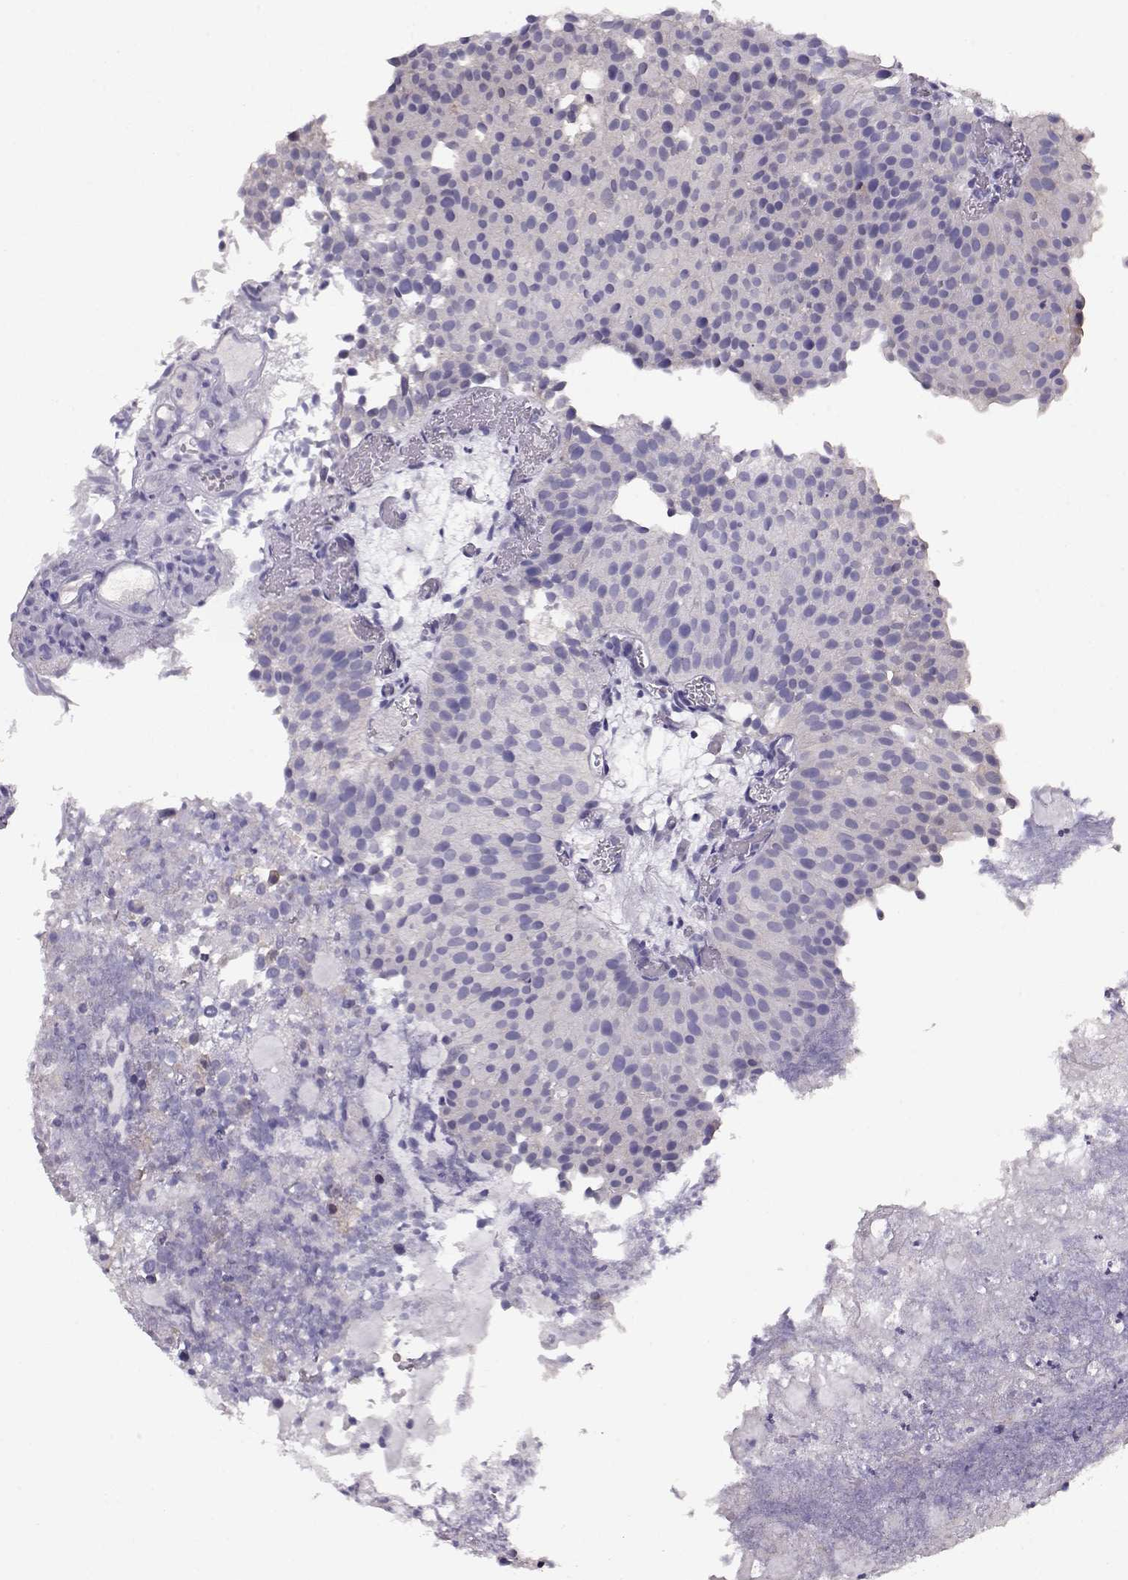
{"staining": {"intensity": "negative", "quantity": "none", "location": "none"}, "tissue": "urothelial cancer", "cell_type": "Tumor cells", "image_type": "cancer", "snomed": [{"axis": "morphology", "description": "Urothelial carcinoma, Low grade"}, {"axis": "topography", "description": "Urinary bladder"}], "caption": "Tumor cells are negative for protein expression in human urothelial cancer. The staining was performed using DAB (3,3'-diaminobenzidine) to visualize the protein expression in brown, while the nuclei were stained in blue with hematoxylin (Magnification: 20x).", "gene": "NDRG4", "patient": {"sex": "female", "age": 87}}